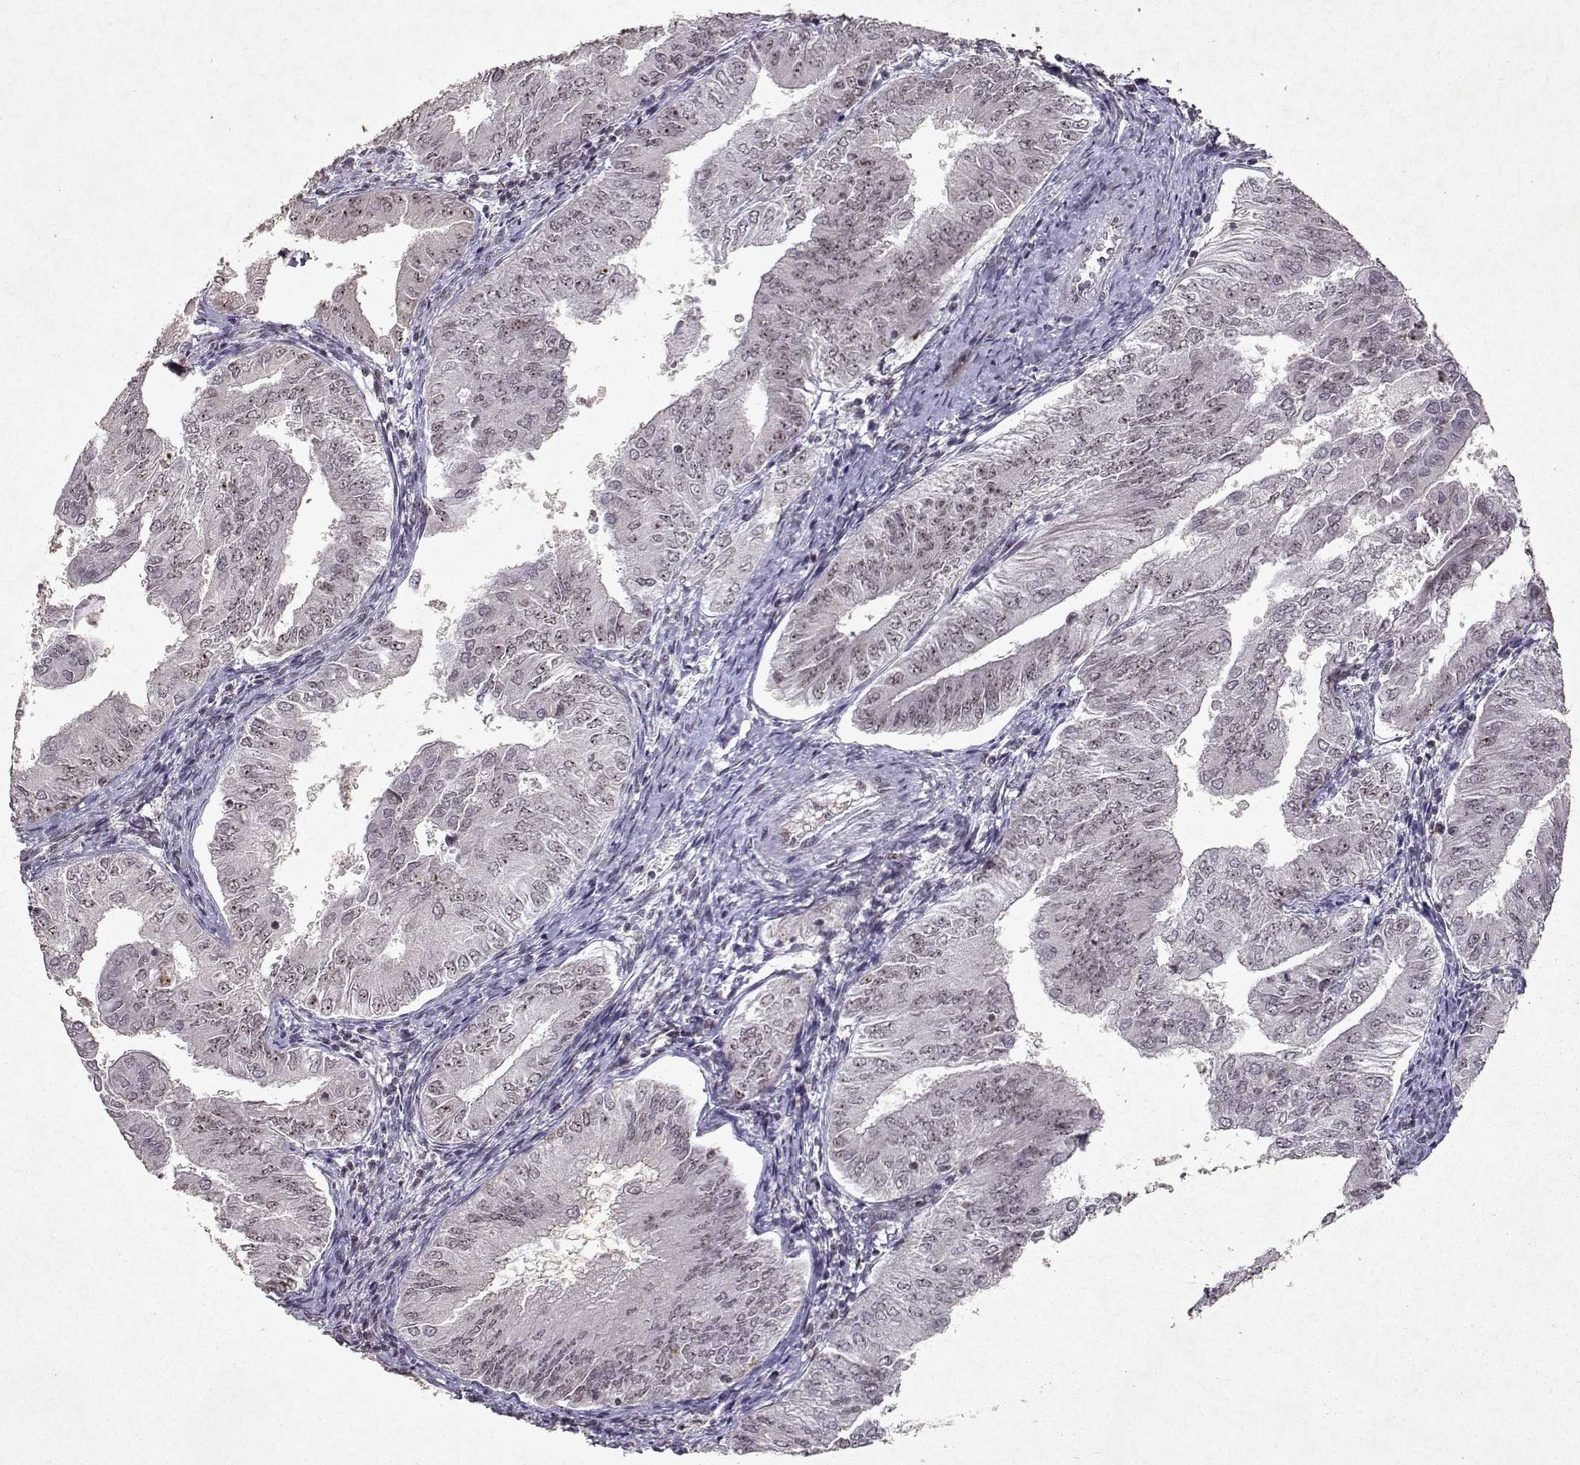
{"staining": {"intensity": "weak", "quantity": "25%-75%", "location": "nuclear"}, "tissue": "endometrial cancer", "cell_type": "Tumor cells", "image_type": "cancer", "snomed": [{"axis": "morphology", "description": "Adenocarcinoma, NOS"}, {"axis": "topography", "description": "Endometrium"}], "caption": "Protein staining exhibits weak nuclear expression in approximately 25%-75% of tumor cells in endometrial cancer.", "gene": "DDX56", "patient": {"sex": "female", "age": 53}}